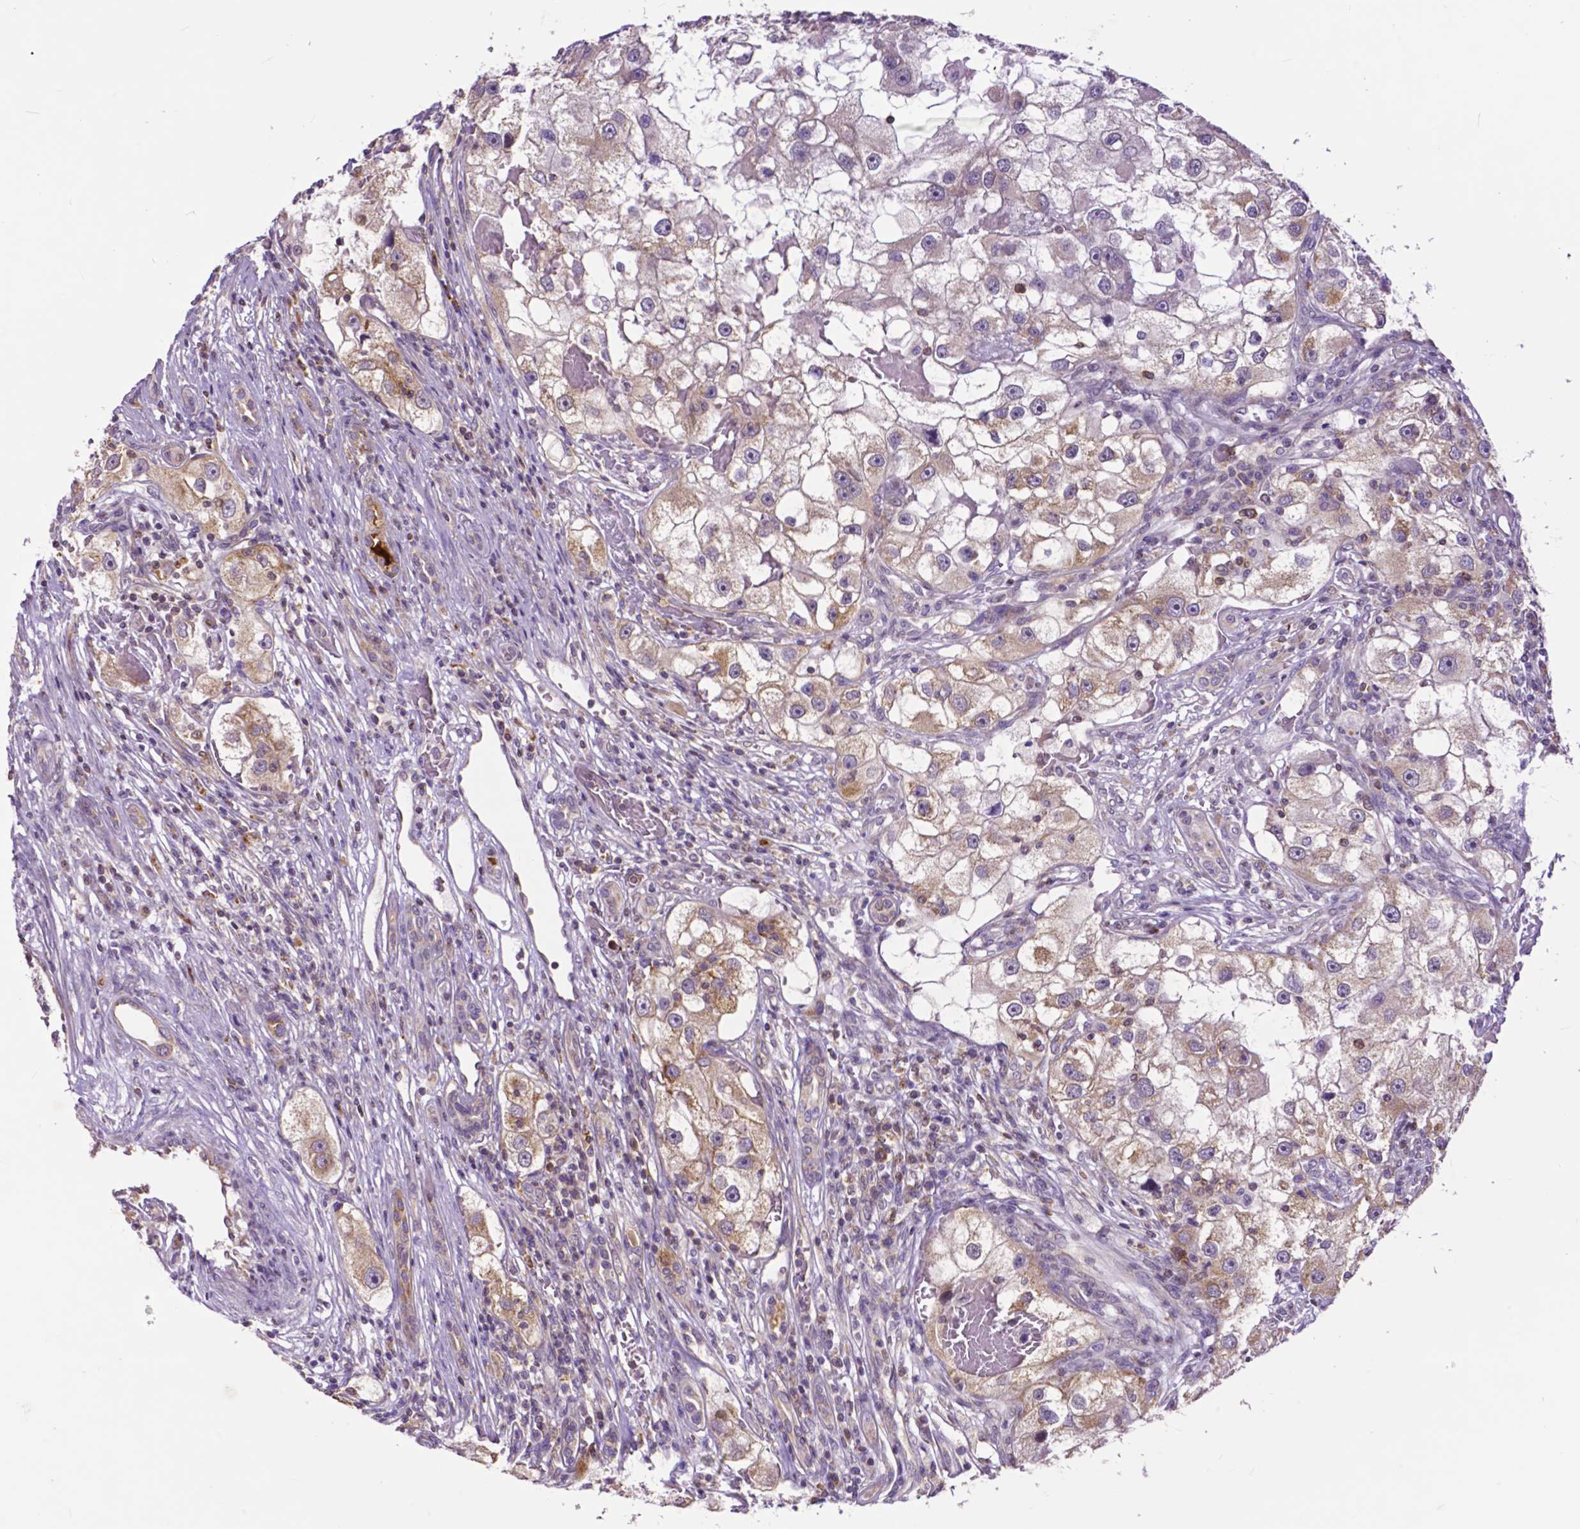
{"staining": {"intensity": "moderate", "quantity": "<25%", "location": "cytoplasmic/membranous"}, "tissue": "renal cancer", "cell_type": "Tumor cells", "image_type": "cancer", "snomed": [{"axis": "morphology", "description": "Adenocarcinoma, NOS"}, {"axis": "topography", "description": "Kidney"}], "caption": "A brown stain highlights moderate cytoplasmic/membranous expression of a protein in adenocarcinoma (renal) tumor cells.", "gene": "MCL1", "patient": {"sex": "male", "age": 63}}